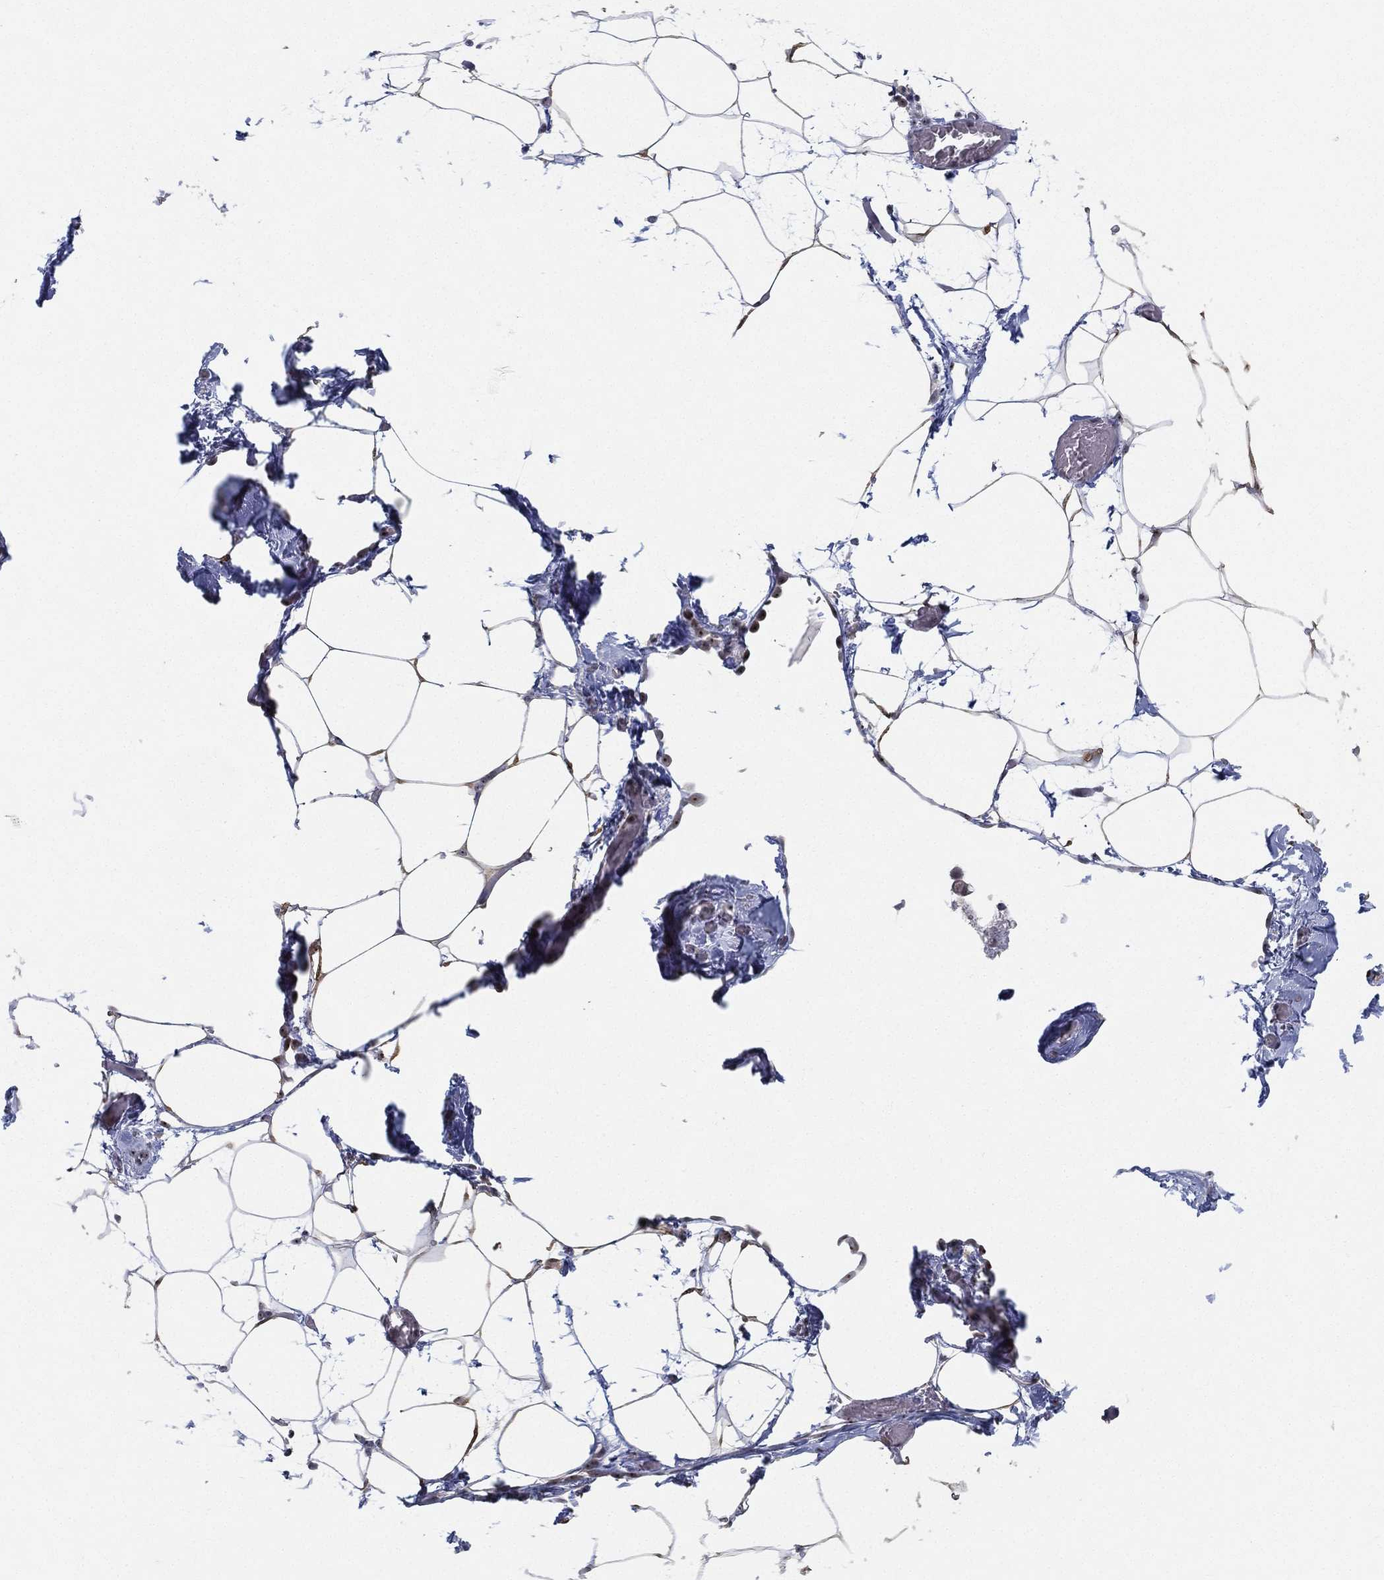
{"staining": {"intensity": "moderate", "quantity": "<25%", "location": "nuclear"}, "tissue": "adipose tissue", "cell_type": "Adipocytes", "image_type": "normal", "snomed": [{"axis": "morphology", "description": "Normal tissue, NOS"}, {"axis": "topography", "description": "Adipose tissue"}], "caption": "High-power microscopy captured an IHC micrograph of normal adipose tissue, revealing moderate nuclear positivity in approximately <25% of adipocytes. (DAB IHC, brown staining for protein, blue staining for nuclei).", "gene": "PPP1R16B", "patient": {"sex": "male", "age": 57}}